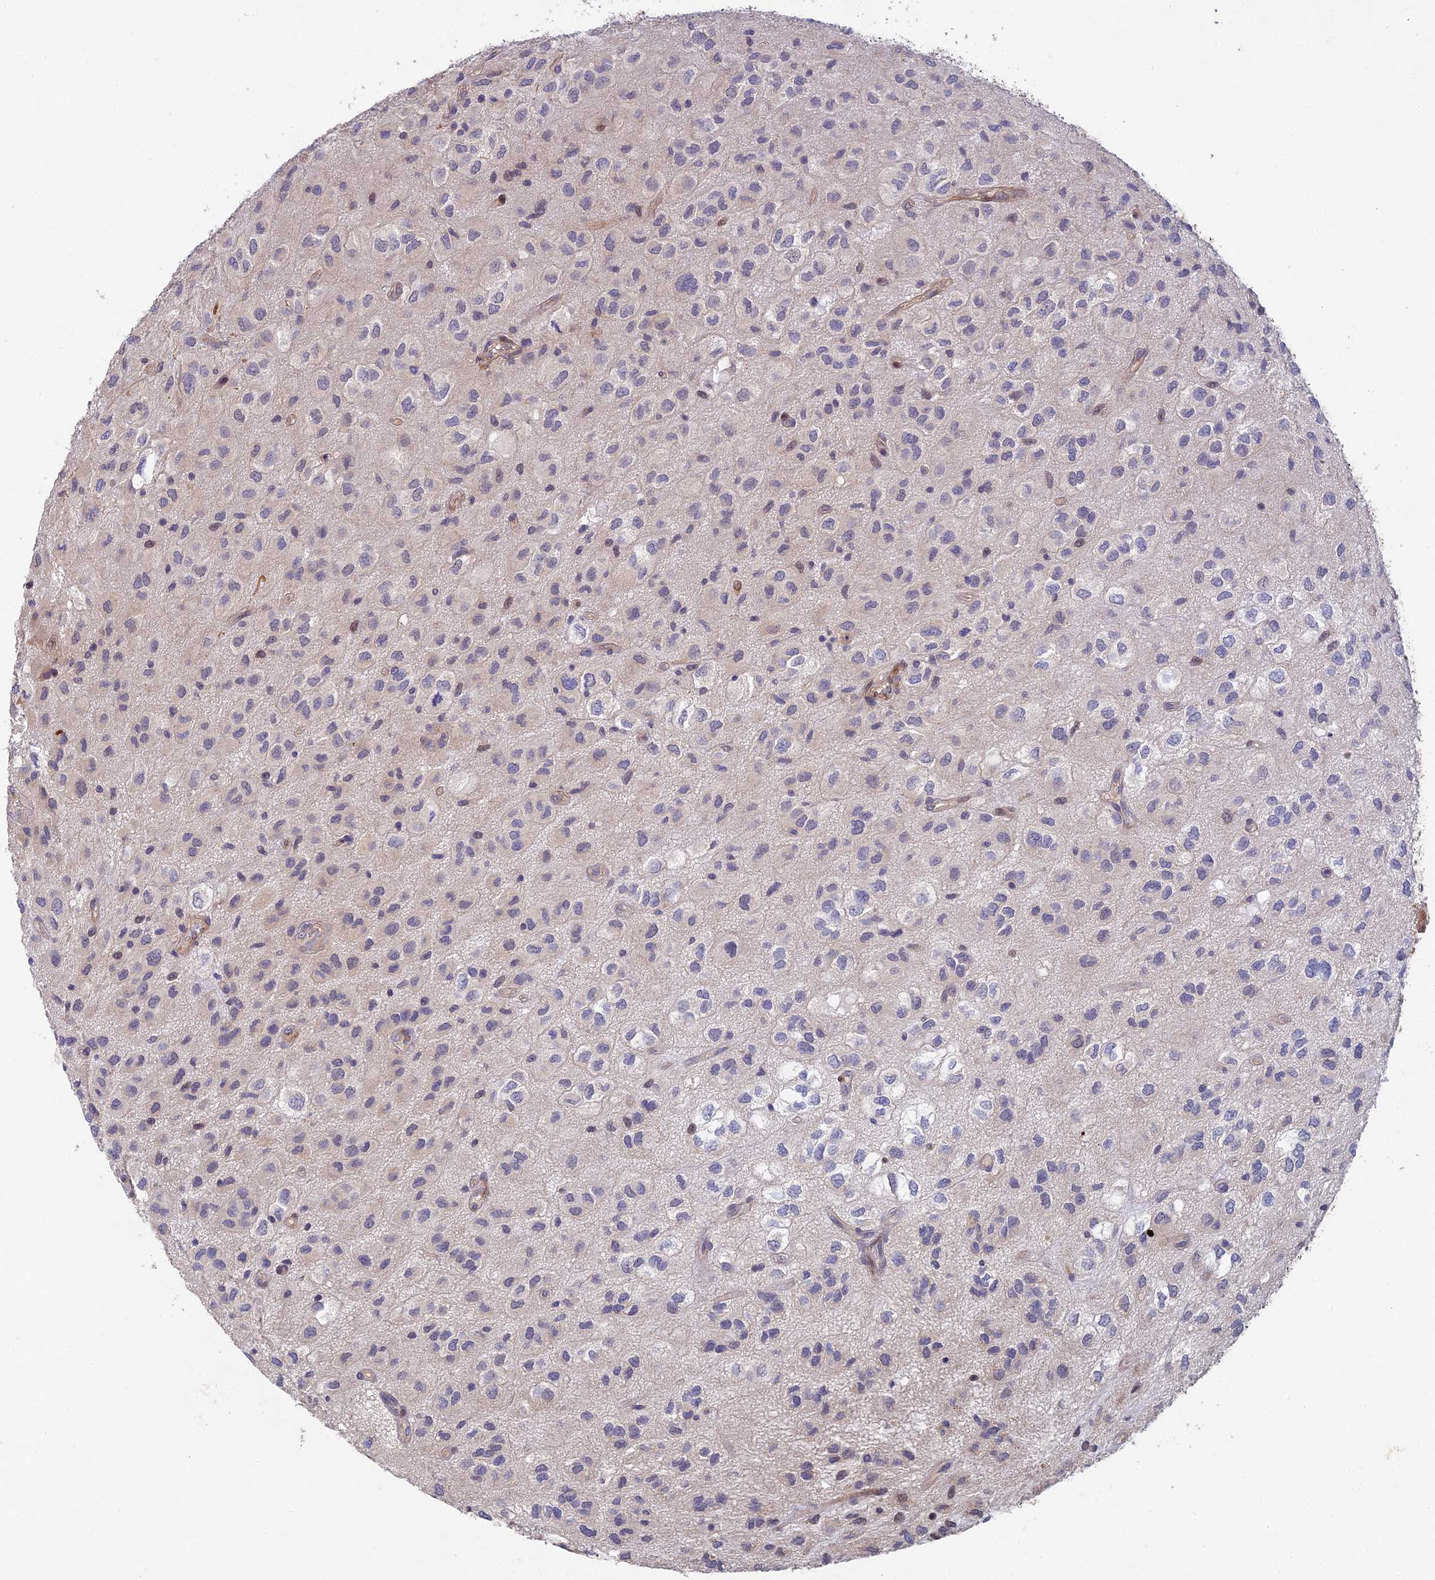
{"staining": {"intensity": "moderate", "quantity": "<25%", "location": "nuclear"}, "tissue": "glioma", "cell_type": "Tumor cells", "image_type": "cancer", "snomed": [{"axis": "morphology", "description": "Glioma, malignant, Low grade"}, {"axis": "topography", "description": "Brain"}], "caption": "High-power microscopy captured an IHC micrograph of malignant glioma (low-grade), revealing moderate nuclear staining in approximately <25% of tumor cells.", "gene": "NSMCE1", "patient": {"sex": "male", "age": 66}}